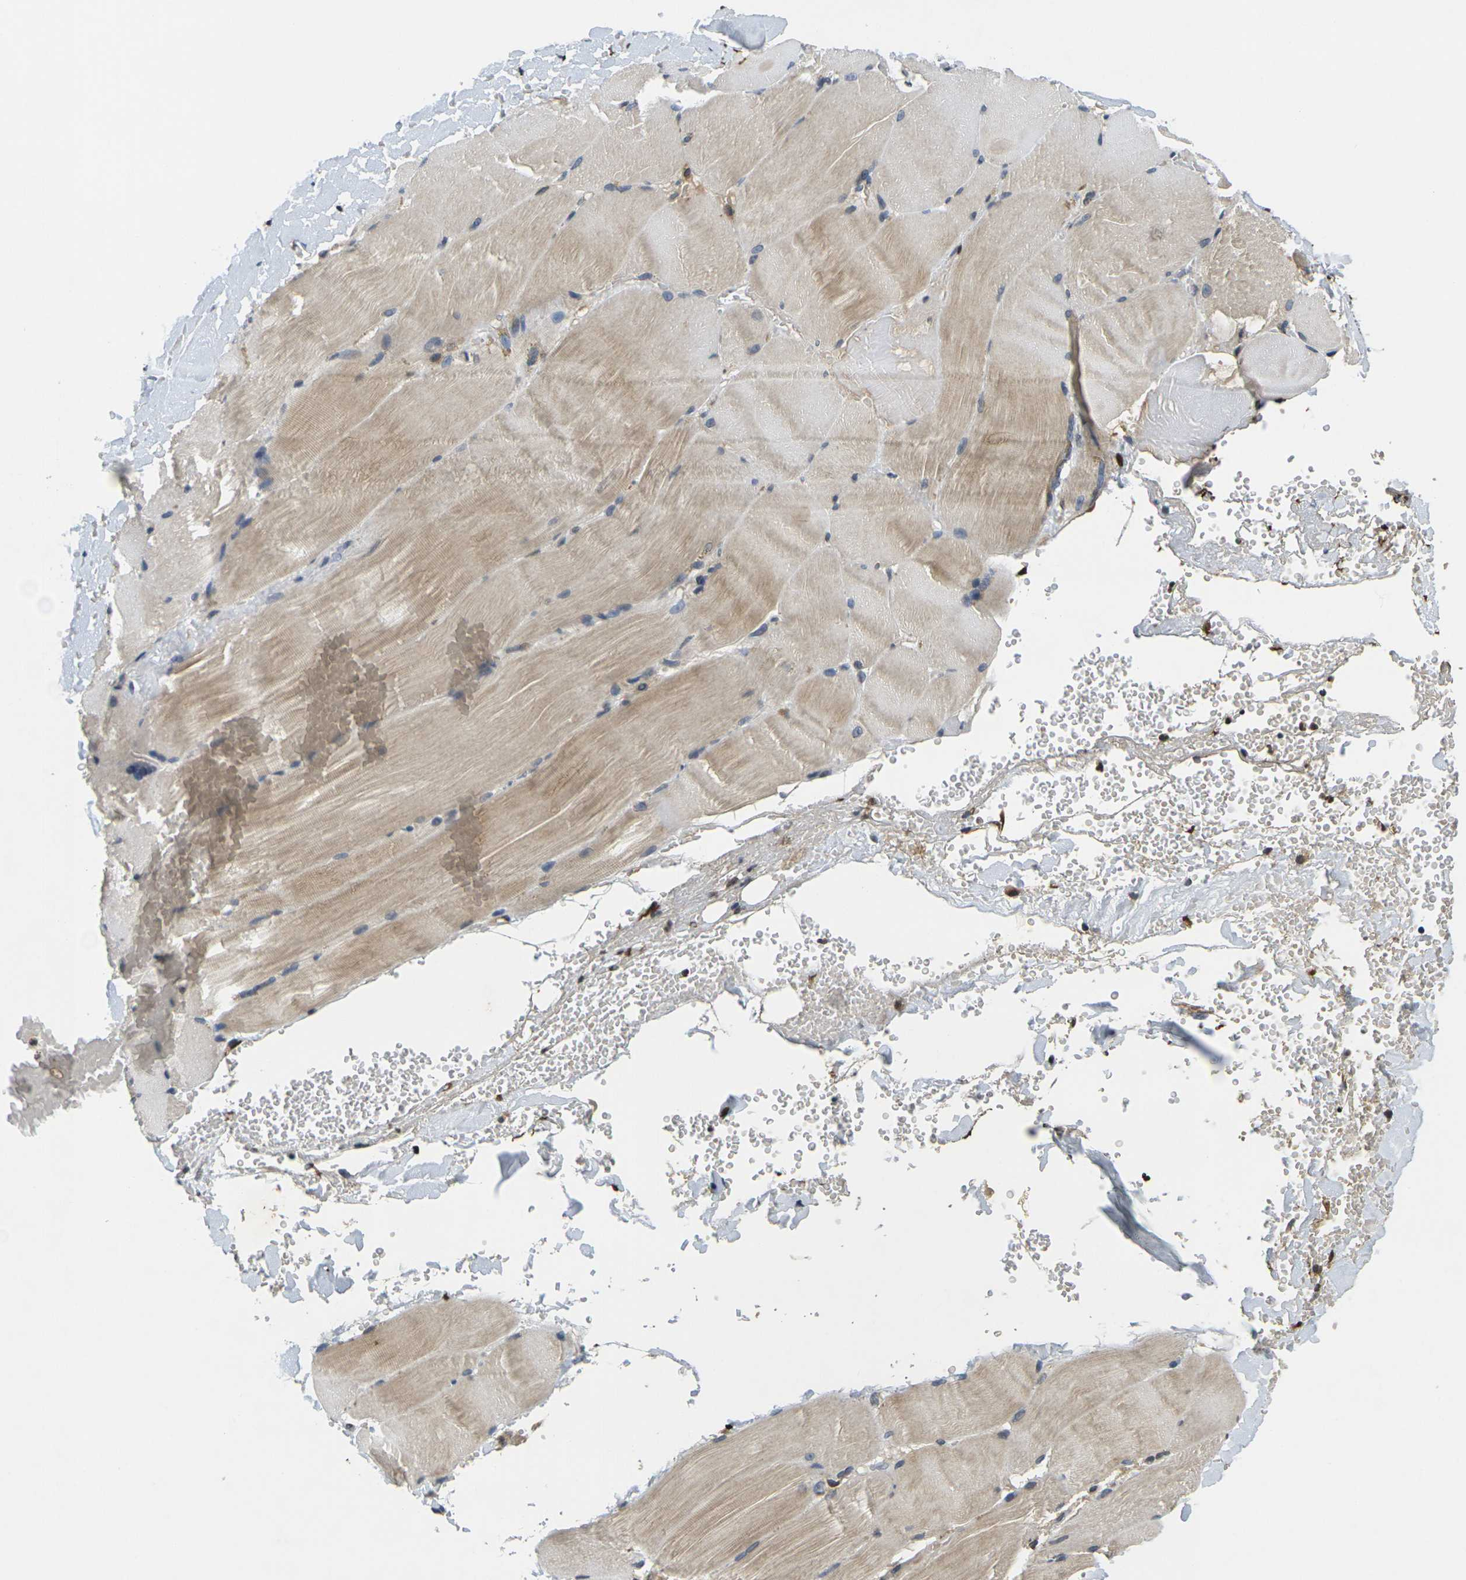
{"staining": {"intensity": "weak", "quantity": "25%-75%", "location": "cytoplasmic/membranous"}, "tissue": "skeletal muscle", "cell_type": "Myocytes", "image_type": "normal", "snomed": [{"axis": "morphology", "description": "Normal tissue, NOS"}, {"axis": "topography", "description": "Skin"}, {"axis": "topography", "description": "Skeletal muscle"}], "caption": "The photomicrograph displays a brown stain indicating the presence of a protein in the cytoplasmic/membranous of myocytes in skeletal muscle. The staining is performed using DAB brown chromogen to label protein expression. The nuclei are counter-stained blue using hematoxylin.", "gene": "C1QC", "patient": {"sex": "male", "age": 83}}